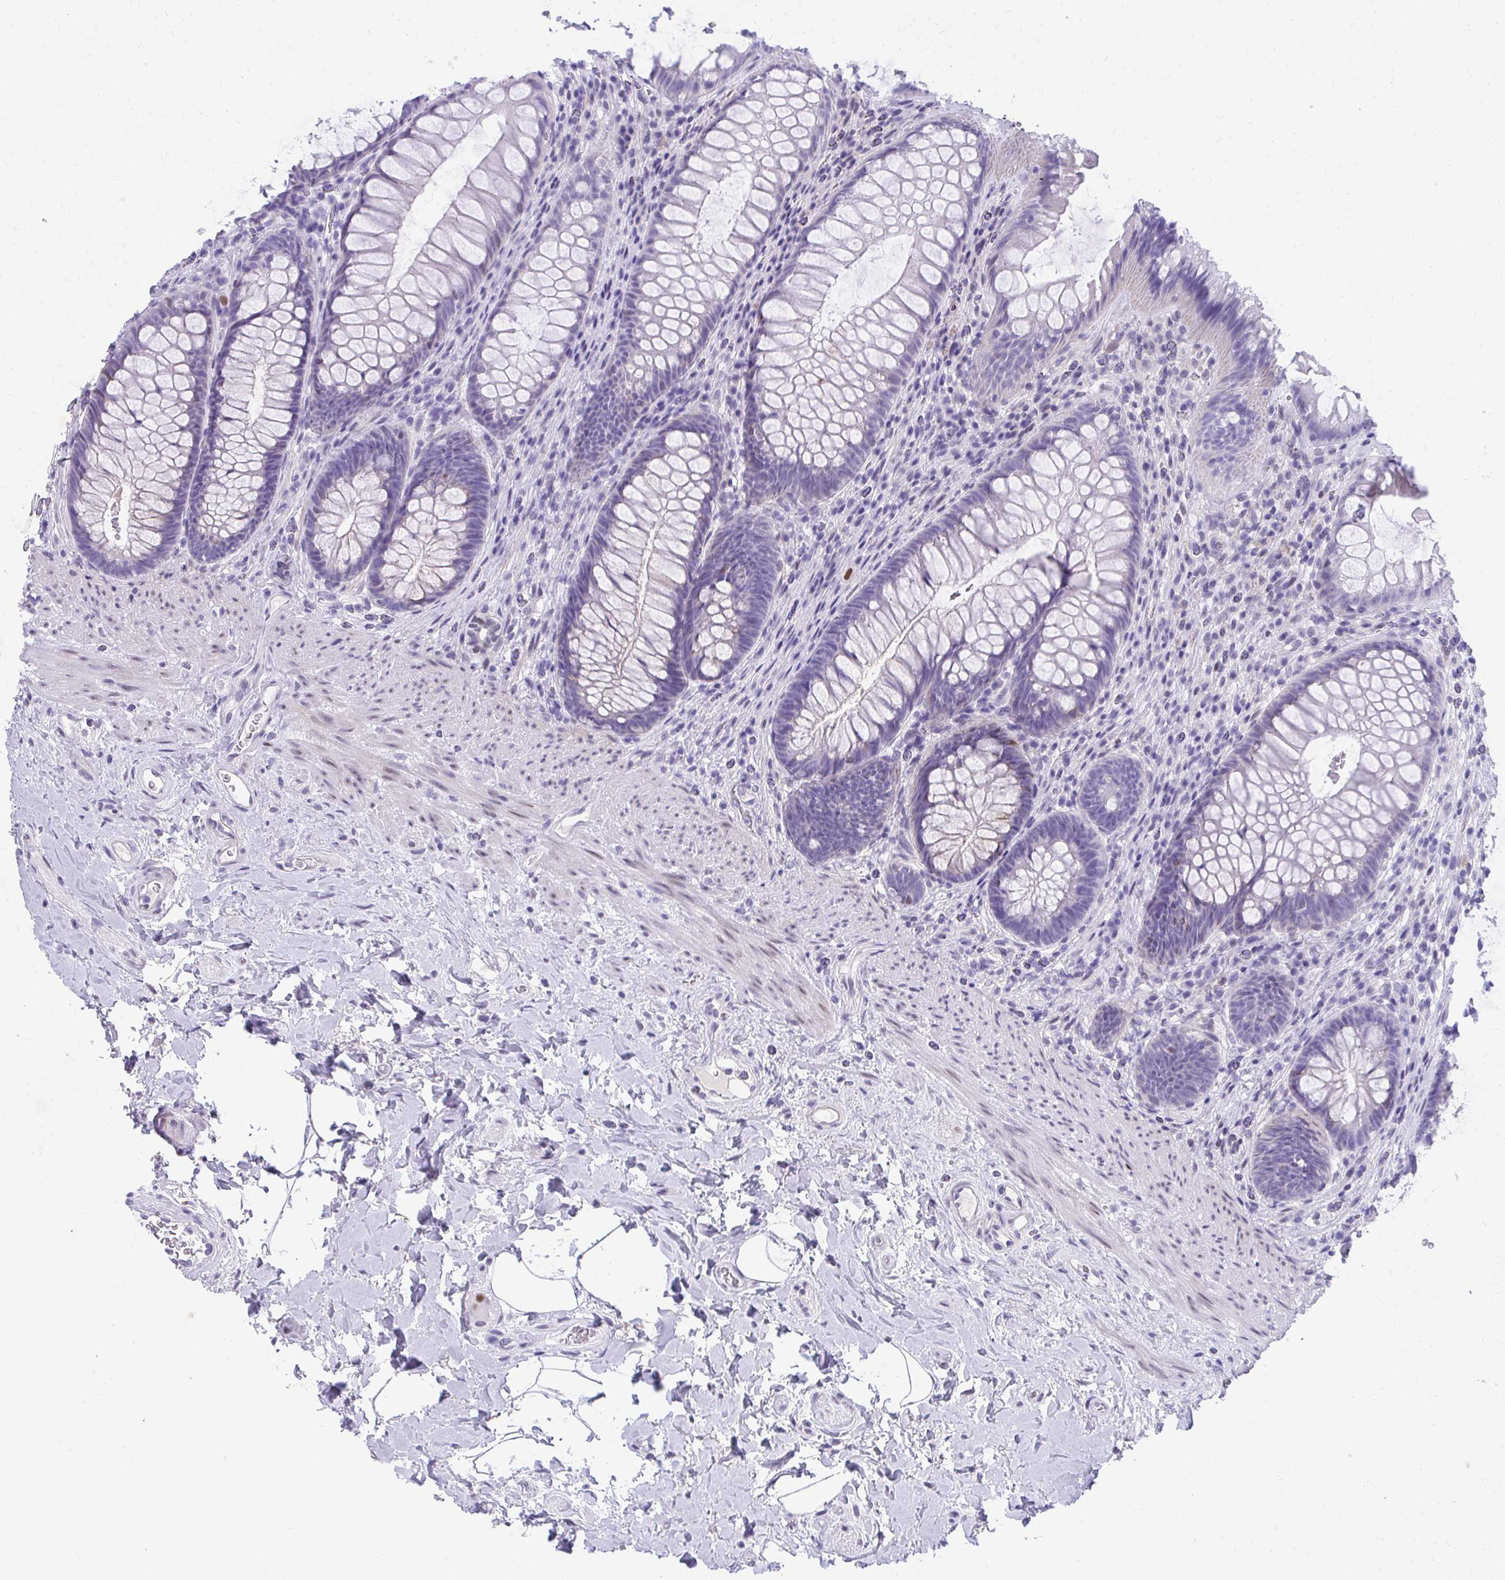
{"staining": {"intensity": "strong", "quantity": "<25%", "location": "cytoplasmic/membranous"}, "tissue": "rectum", "cell_type": "Glandular cells", "image_type": "normal", "snomed": [{"axis": "morphology", "description": "Normal tissue, NOS"}, {"axis": "topography", "description": "Rectum"}], "caption": "Protein expression analysis of normal rectum demonstrates strong cytoplasmic/membranous positivity in about <25% of glandular cells. (DAB IHC with brightfield microscopy, high magnification).", "gene": "KLK1", "patient": {"sex": "male", "age": 53}}